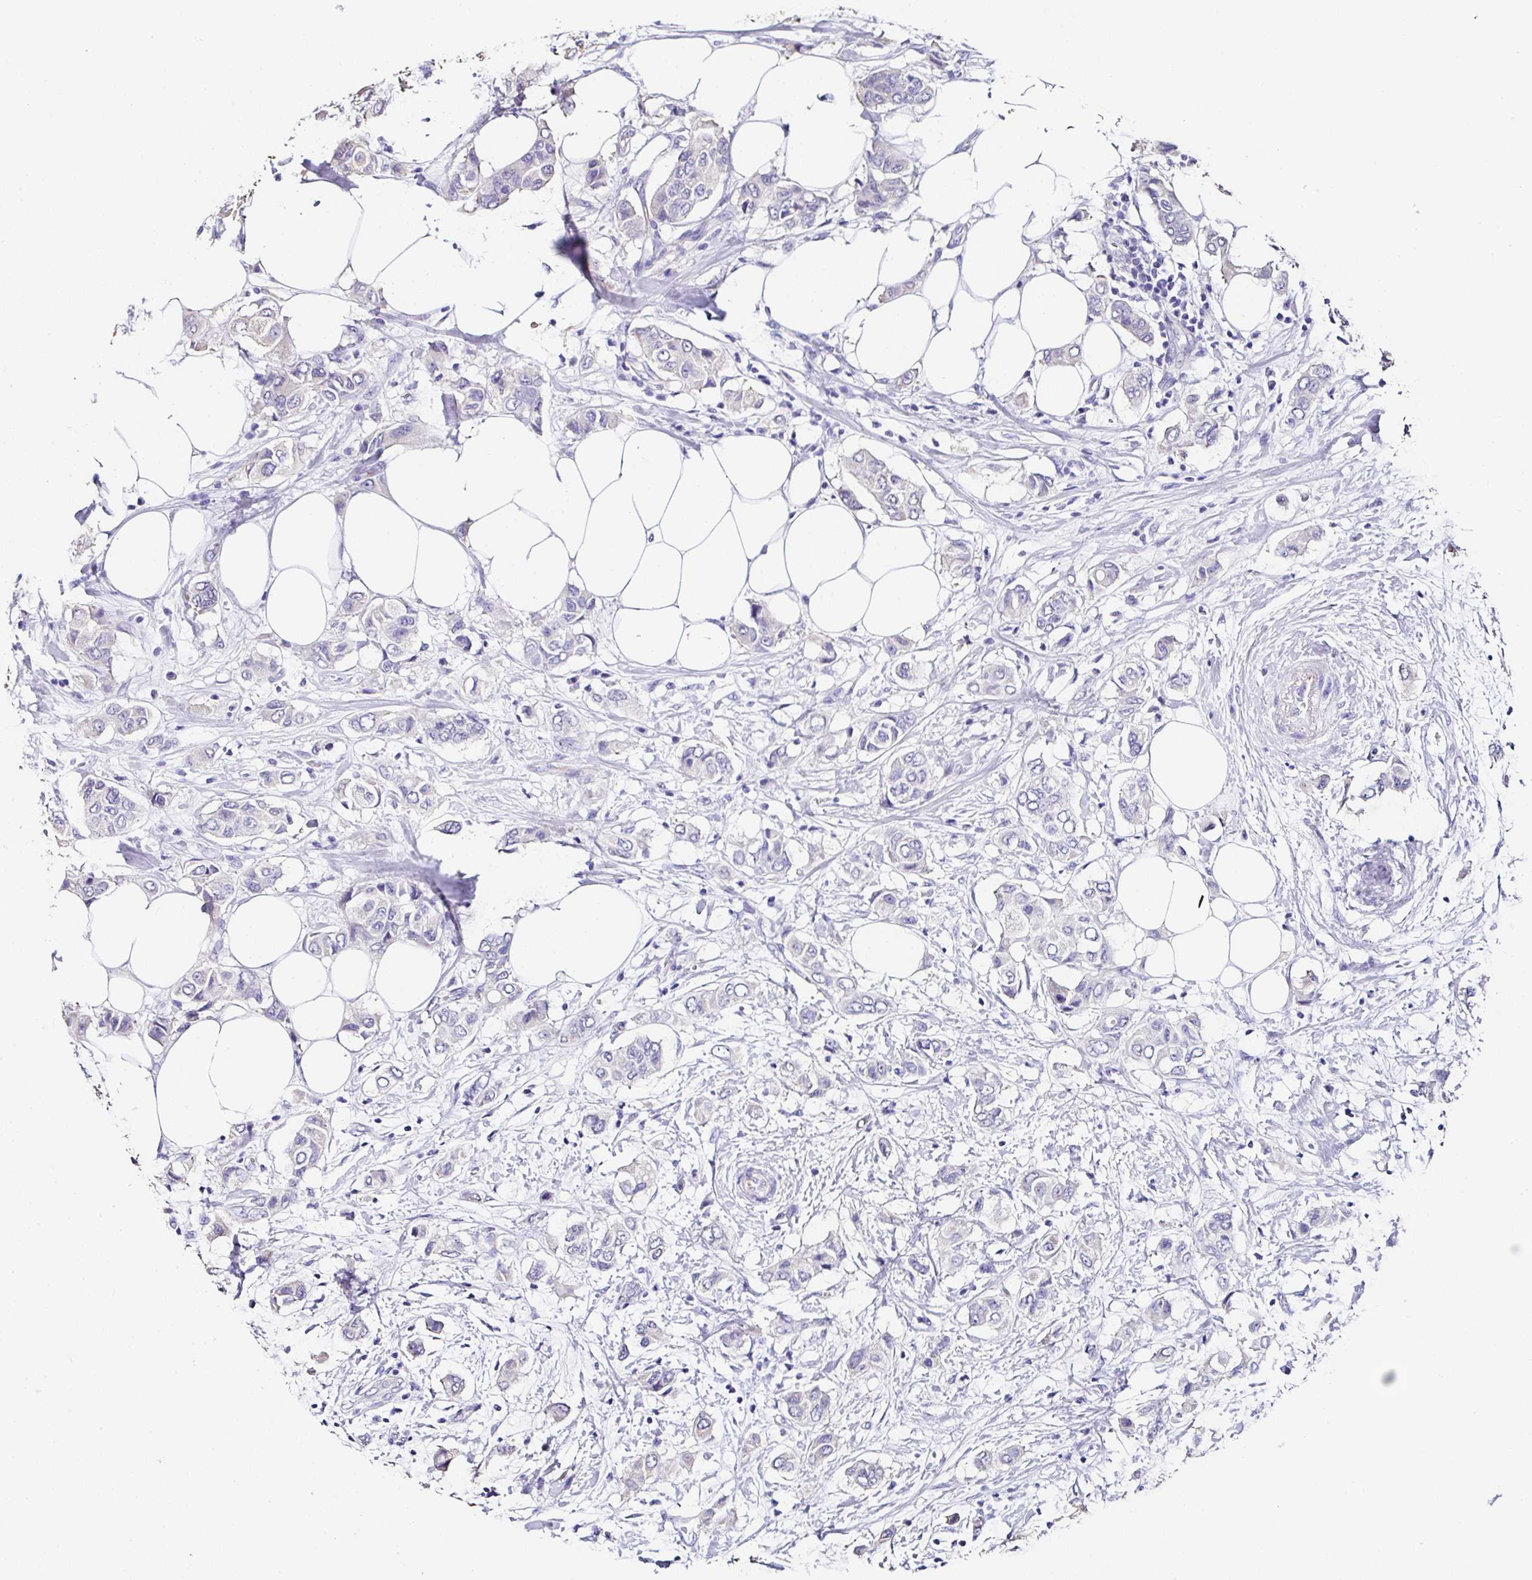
{"staining": {"intensity": "negative", "quantity": "none", "location": "none"}, "tissue": "breast cancer", "cell_type": "Tumor cells", "image_type": "cancer", "snomed": [{"axis": "morphology", "description": "Lobular carcinoma"}, {"axis": "topography", "description": "Breast"}], "caption": "An IHC histopathology image of breast lobular carcinoma is shown. There is no staining in tumor cells of breast lobular carcinoma.", "gene": "TMPRSS11E", "patient": {"sex": "female", "age": 51}}